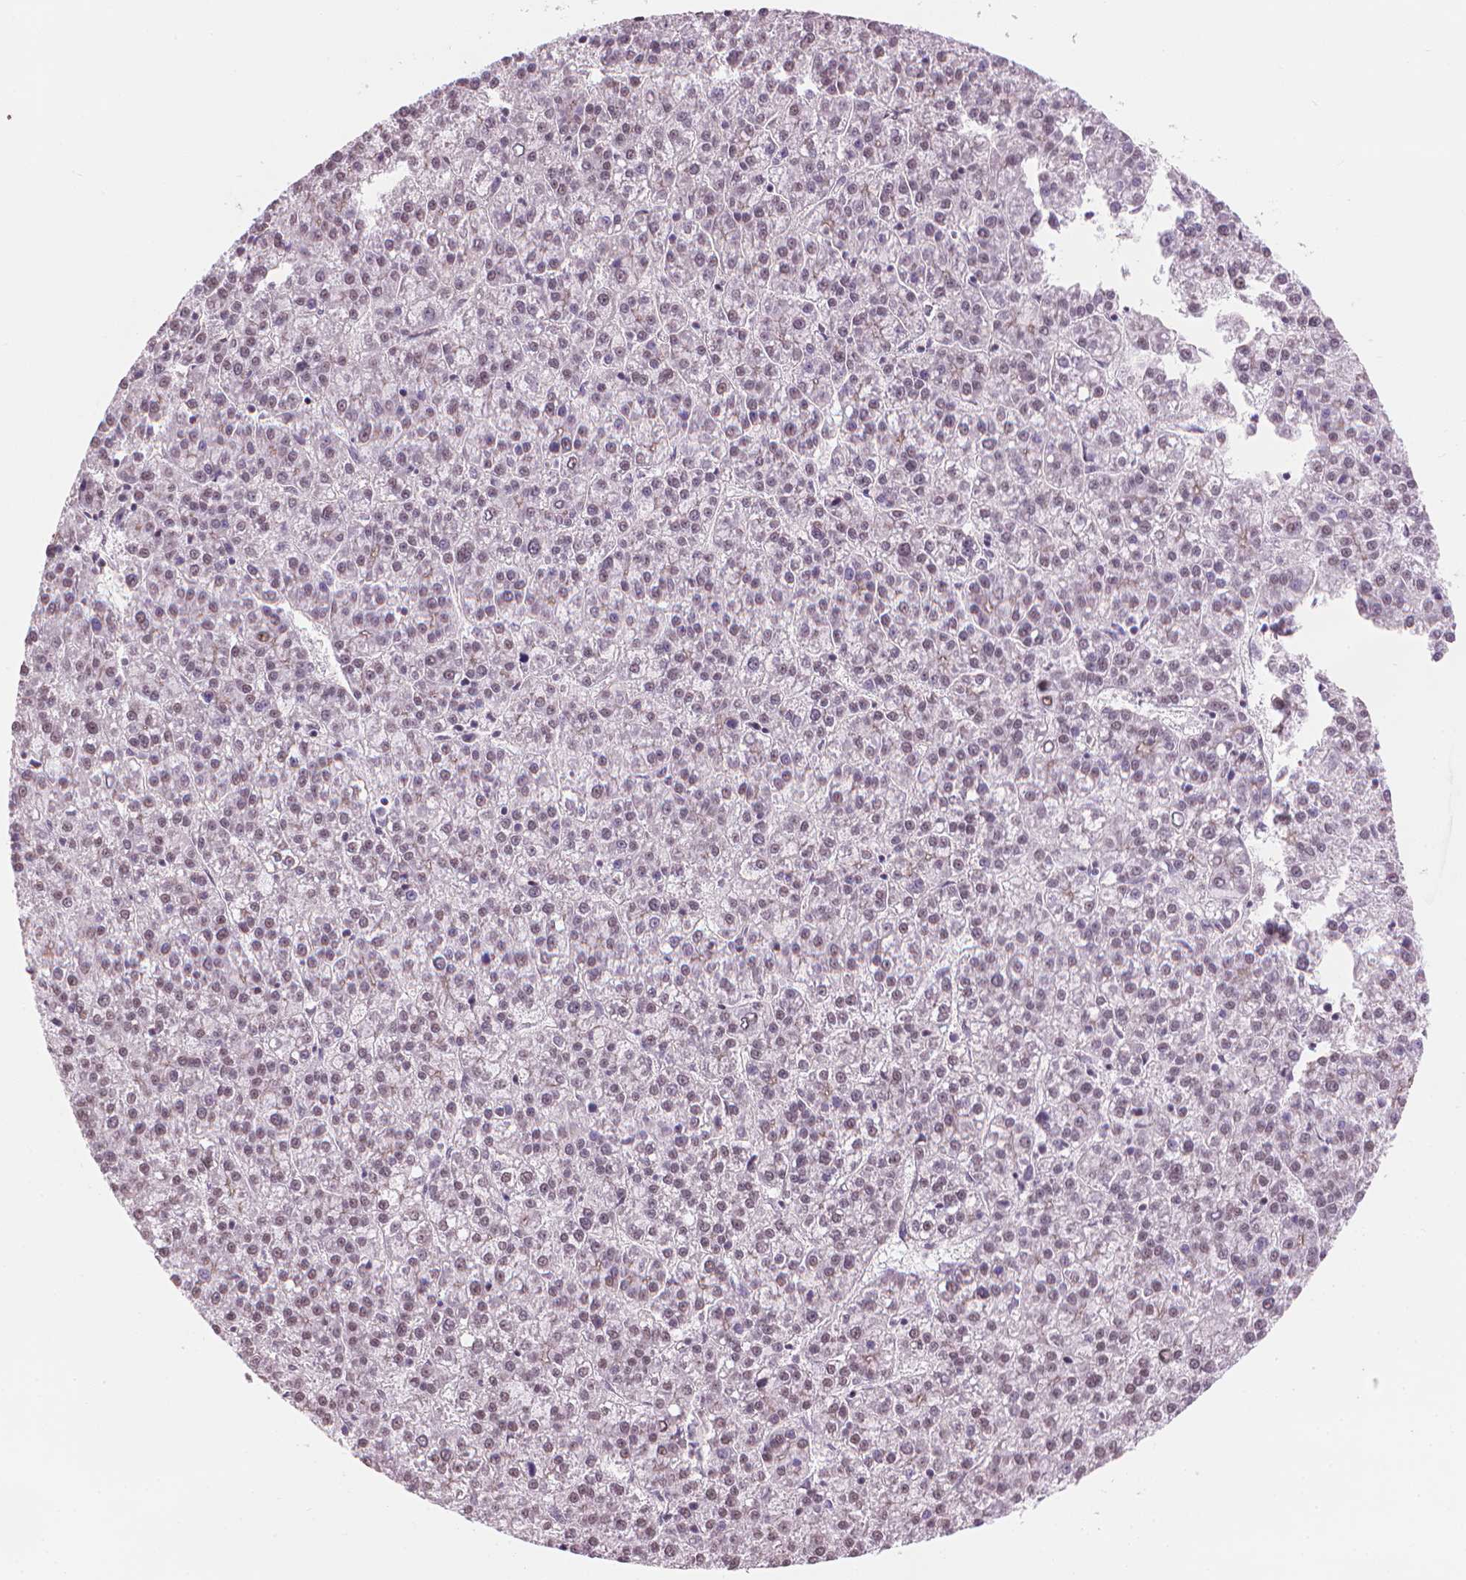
{"staining": {"intensity": "weak", "quantity": "<25%", "location": "nuclear"}, "tissue": "liver cancer", "cell_type": "Tumor cells", "image_type": "cancer", "snomed": [{"axis": "morphology", "description": "Carcinoma, Hepatocellular, NOS"}, {"axis": "topography", "description": "Liver"}], "caption": "Immunohistochemistry micrograph of human liver hepatocellular carcinoma stained for a protein (brown), which exhibits no staining in tumor cells.", "gene": "HOXD4", "patient": {"sex": "female", "age": 58}}